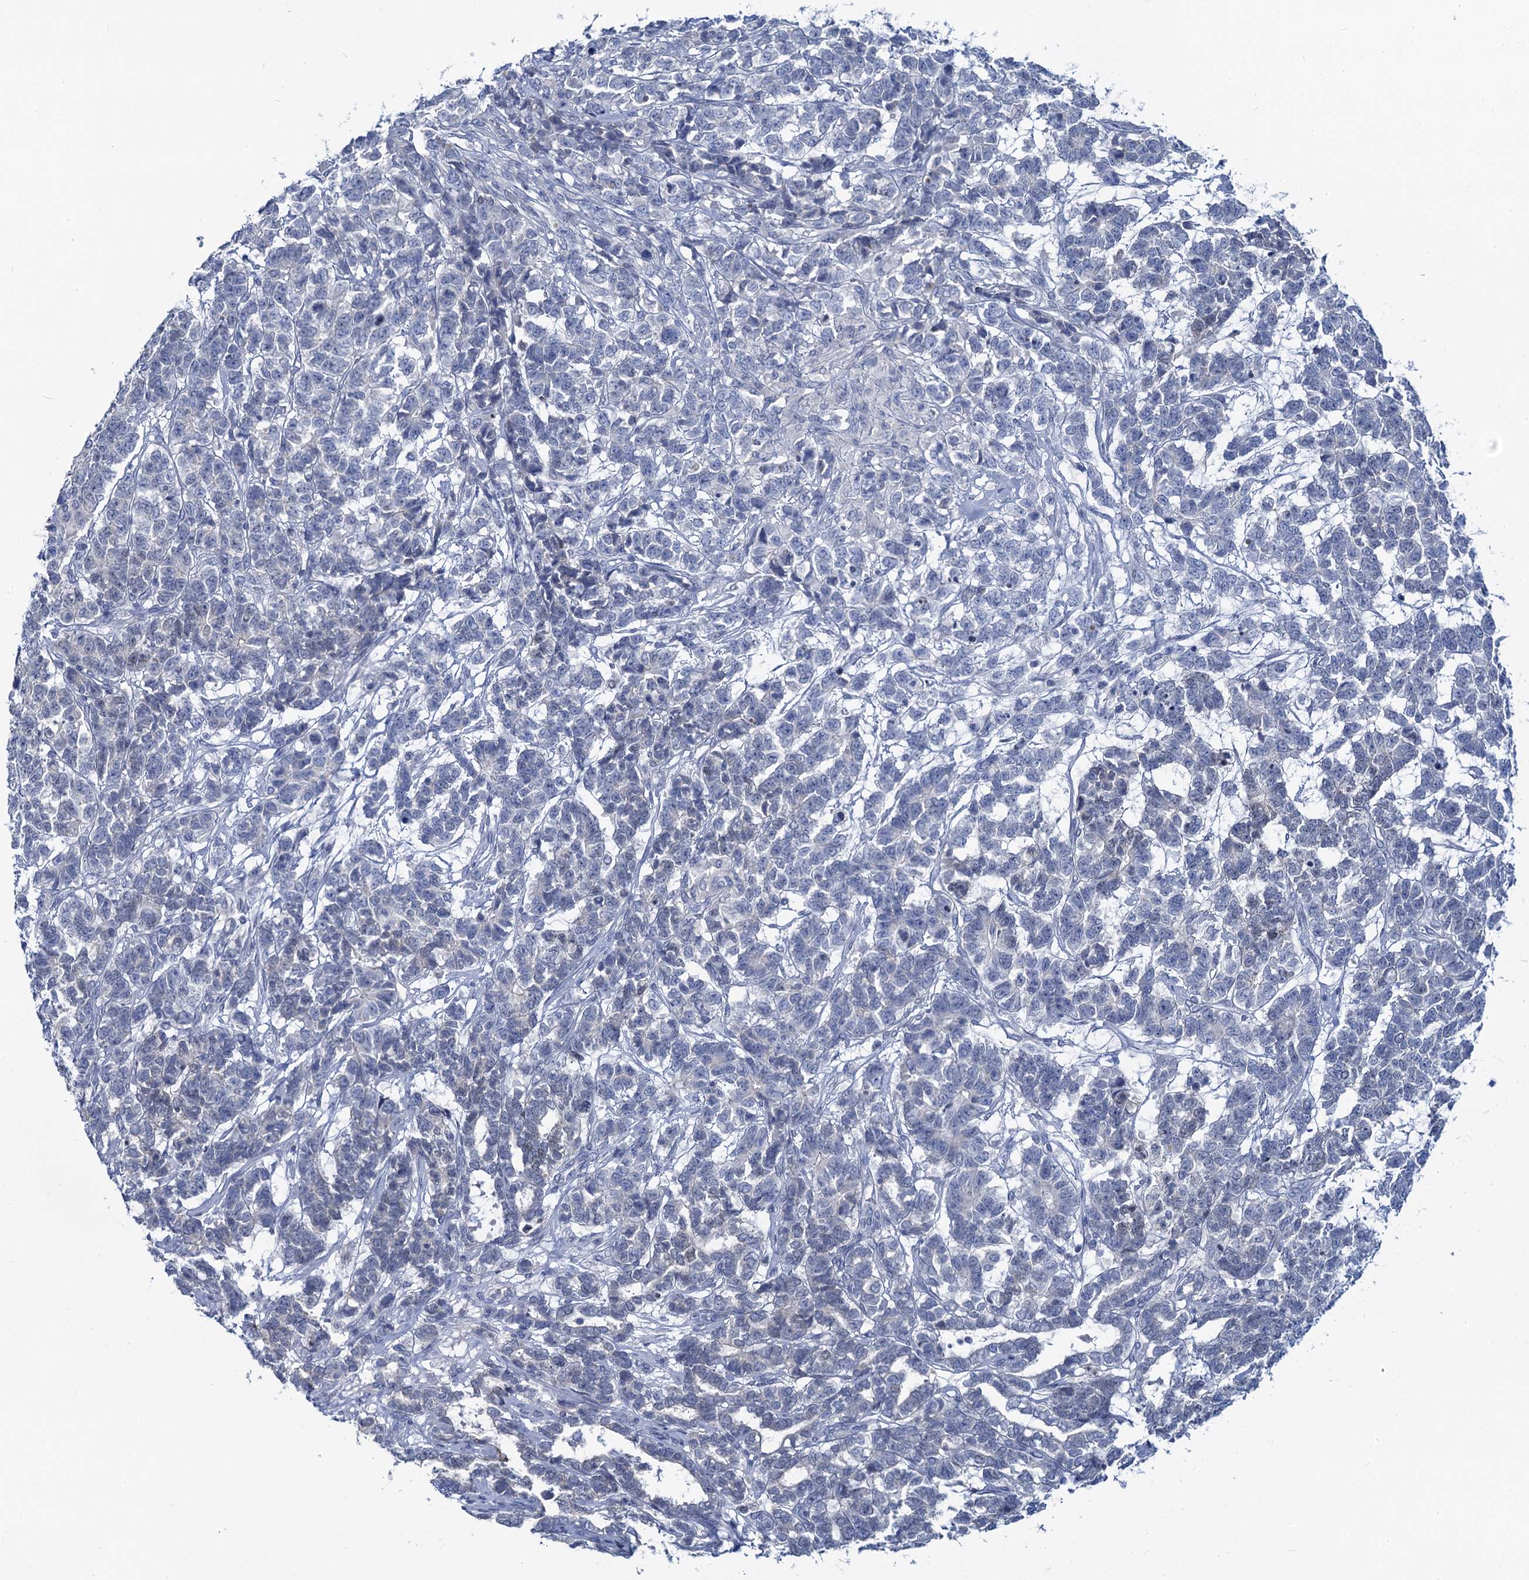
{"staining": {"intensity": "negative", "quantity": "none", "location": "none"}, "tissue": "testis cancer", "cell_type": "Tumor cells", "image_type": "cancer", "snomed": [{"axis": "morphology", "description": "Carcinoma, Embryonal, NOS"}, {"axis": "topography", "description": "Testis"}], "caption": "IHC image of neoplastic tissue: embryonal carcinoma (testis) stained with DAB (3,3'-diaminobenzidine) shows no significant protein positivity in tumor cells.", "gene": "TOX3", "patient": {"sex": "male", "age": 26}}